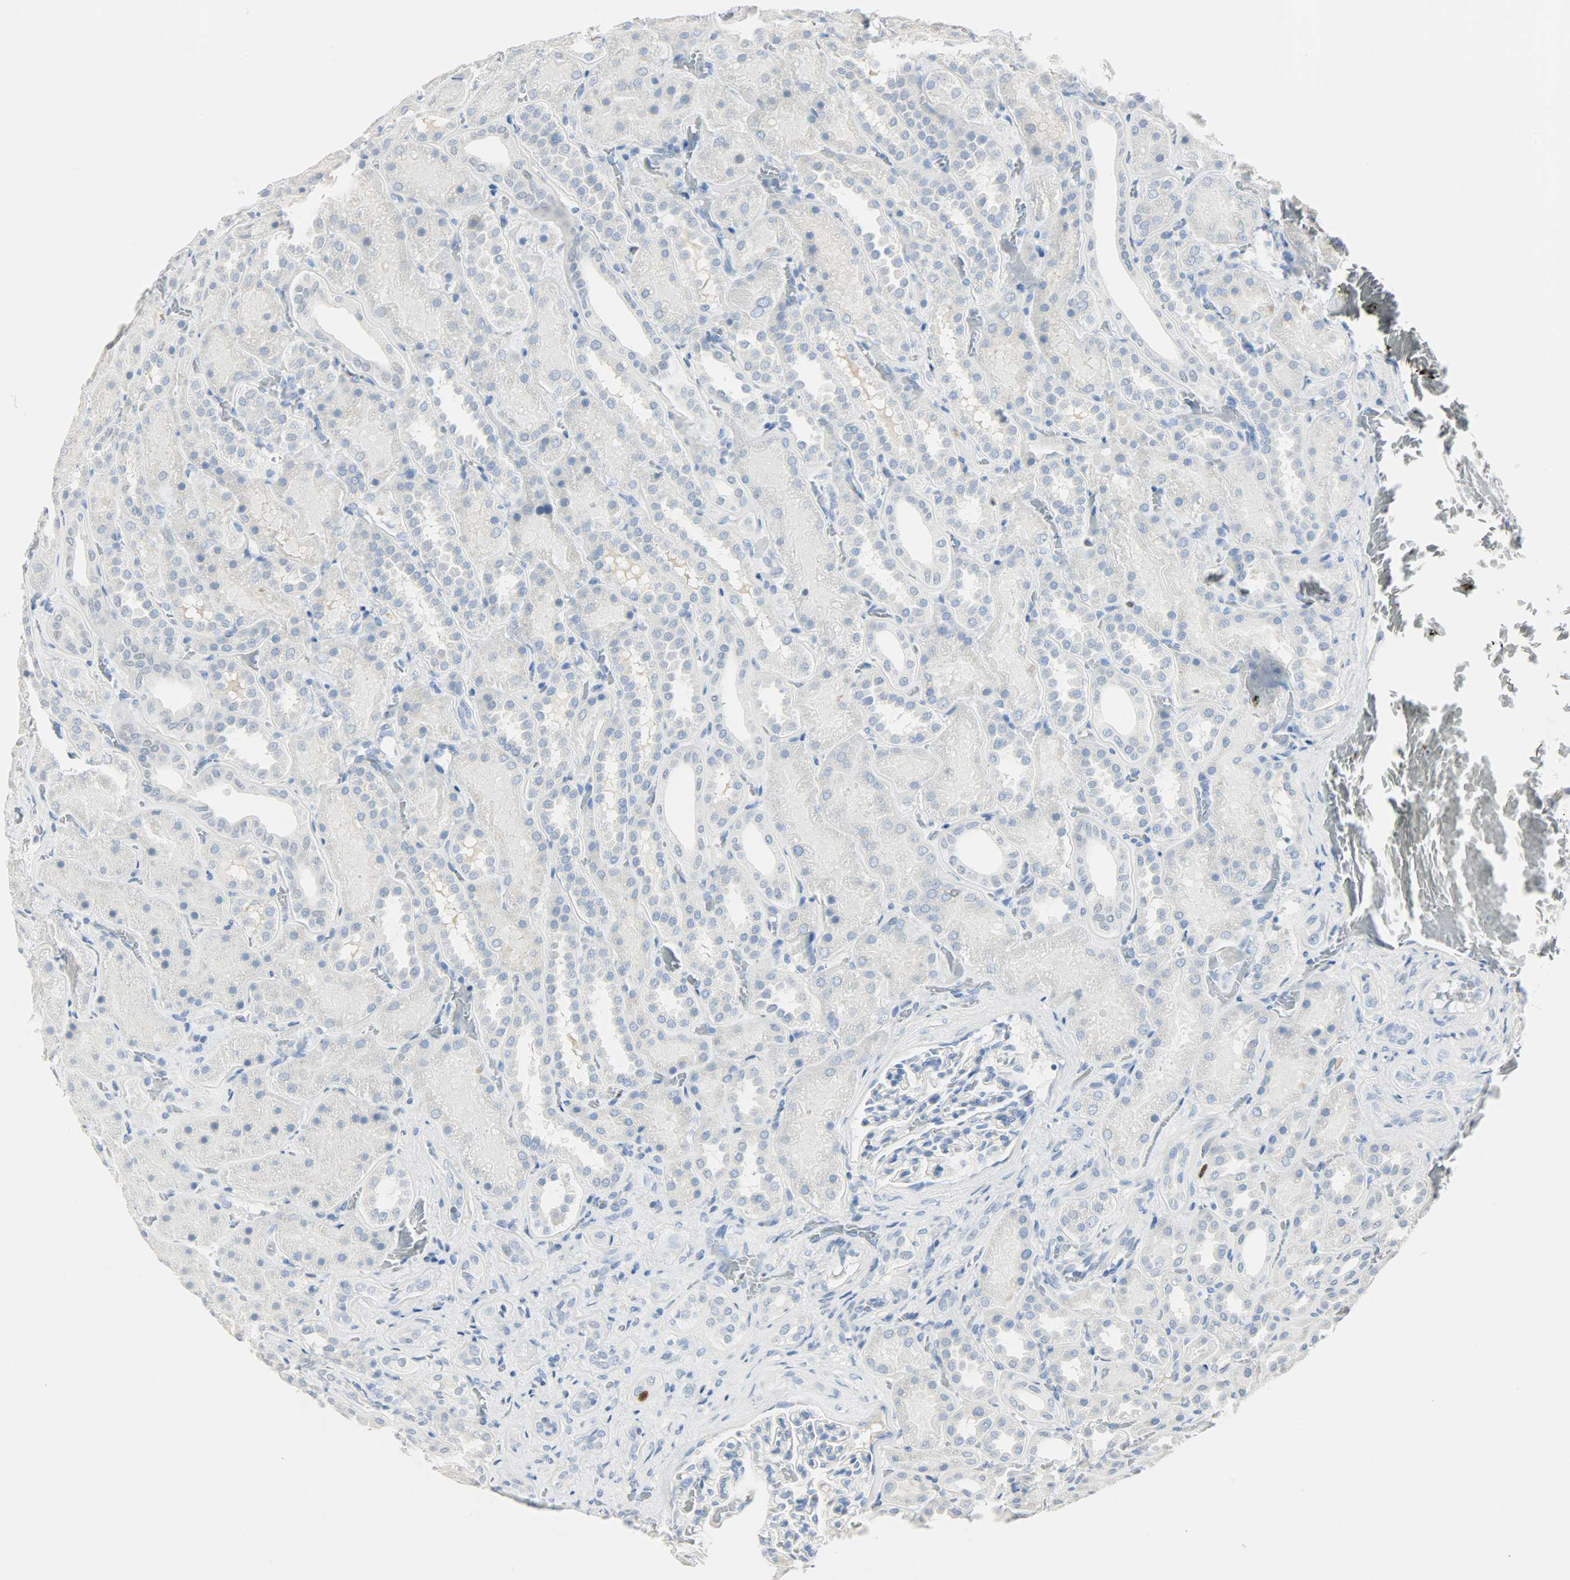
{"staining": {"intensity": "negative", "quantity": "none", "location": "none"}, "tissue": "kidney", "cell_type": "Cells in glomeruli", "image_type": "normal", "snomed": [{"axis": "morphology", "description": "Normal tissue, NOS"}, {"axis": "topography", "description": "Kidney"}], "caption": "A high-resolution image shows immunohistochemistry staining of benign kidney, which reveals no significant staining in cells in glomeruli.", "gene": "HELLS", "patient": {"sex": "male", "age": 28}}